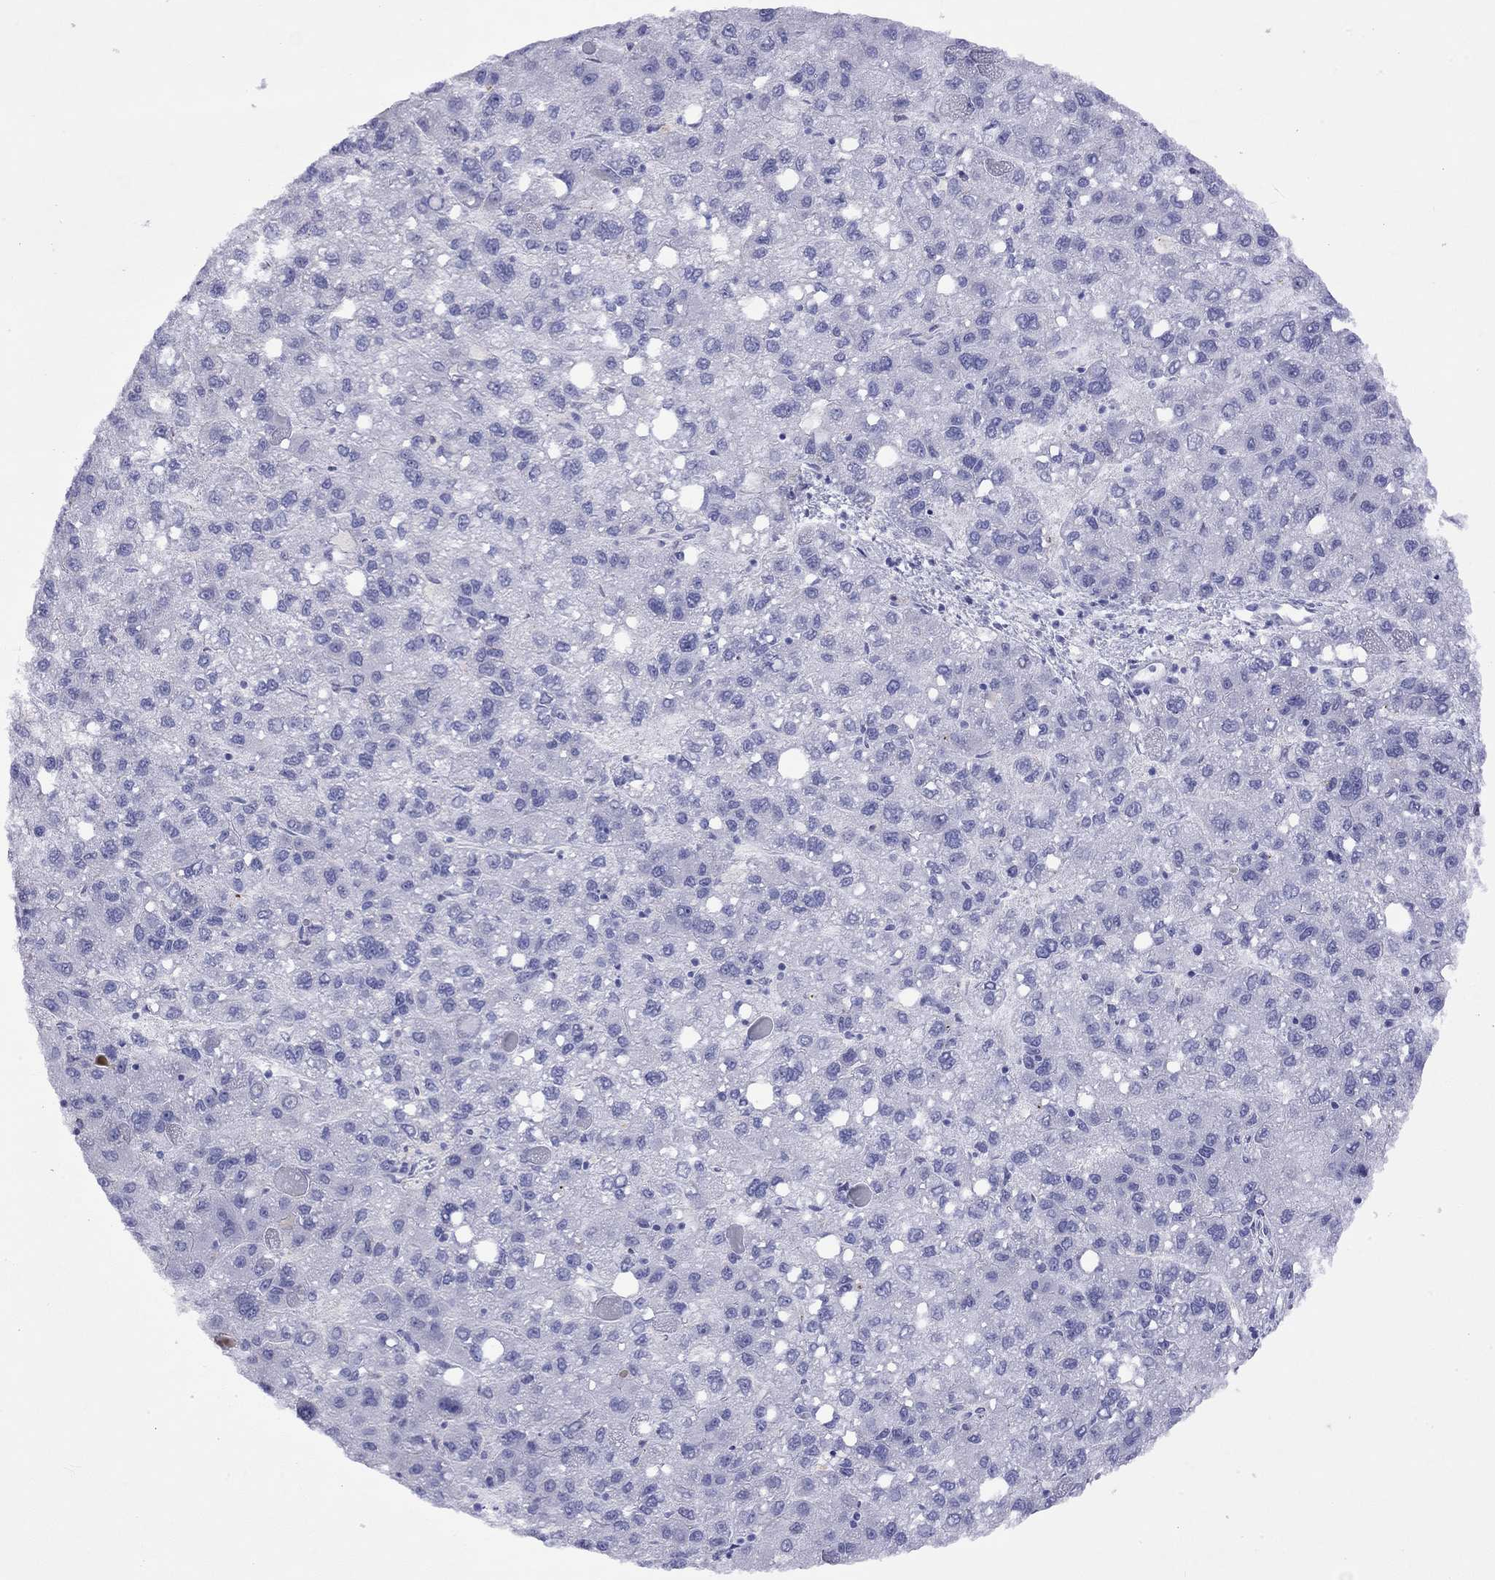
{"staining": {"intensity": "negative", "quantity": "none", "location": "none"}, "tissue": "liver cancer", "cell_type": "Tumor cells", "image_type": "cancer", "snomed": [{"axis": "morphology", "description": "Carcinoma, Hepatocellular, NOS"}, {"axis": "topography", "description": "Liver"}], "caption": "IHC of human liver cancer displays no staining in tumor cells.", "gene": "SLC30A8", "patient": {"sex": "female", "age": 82}}